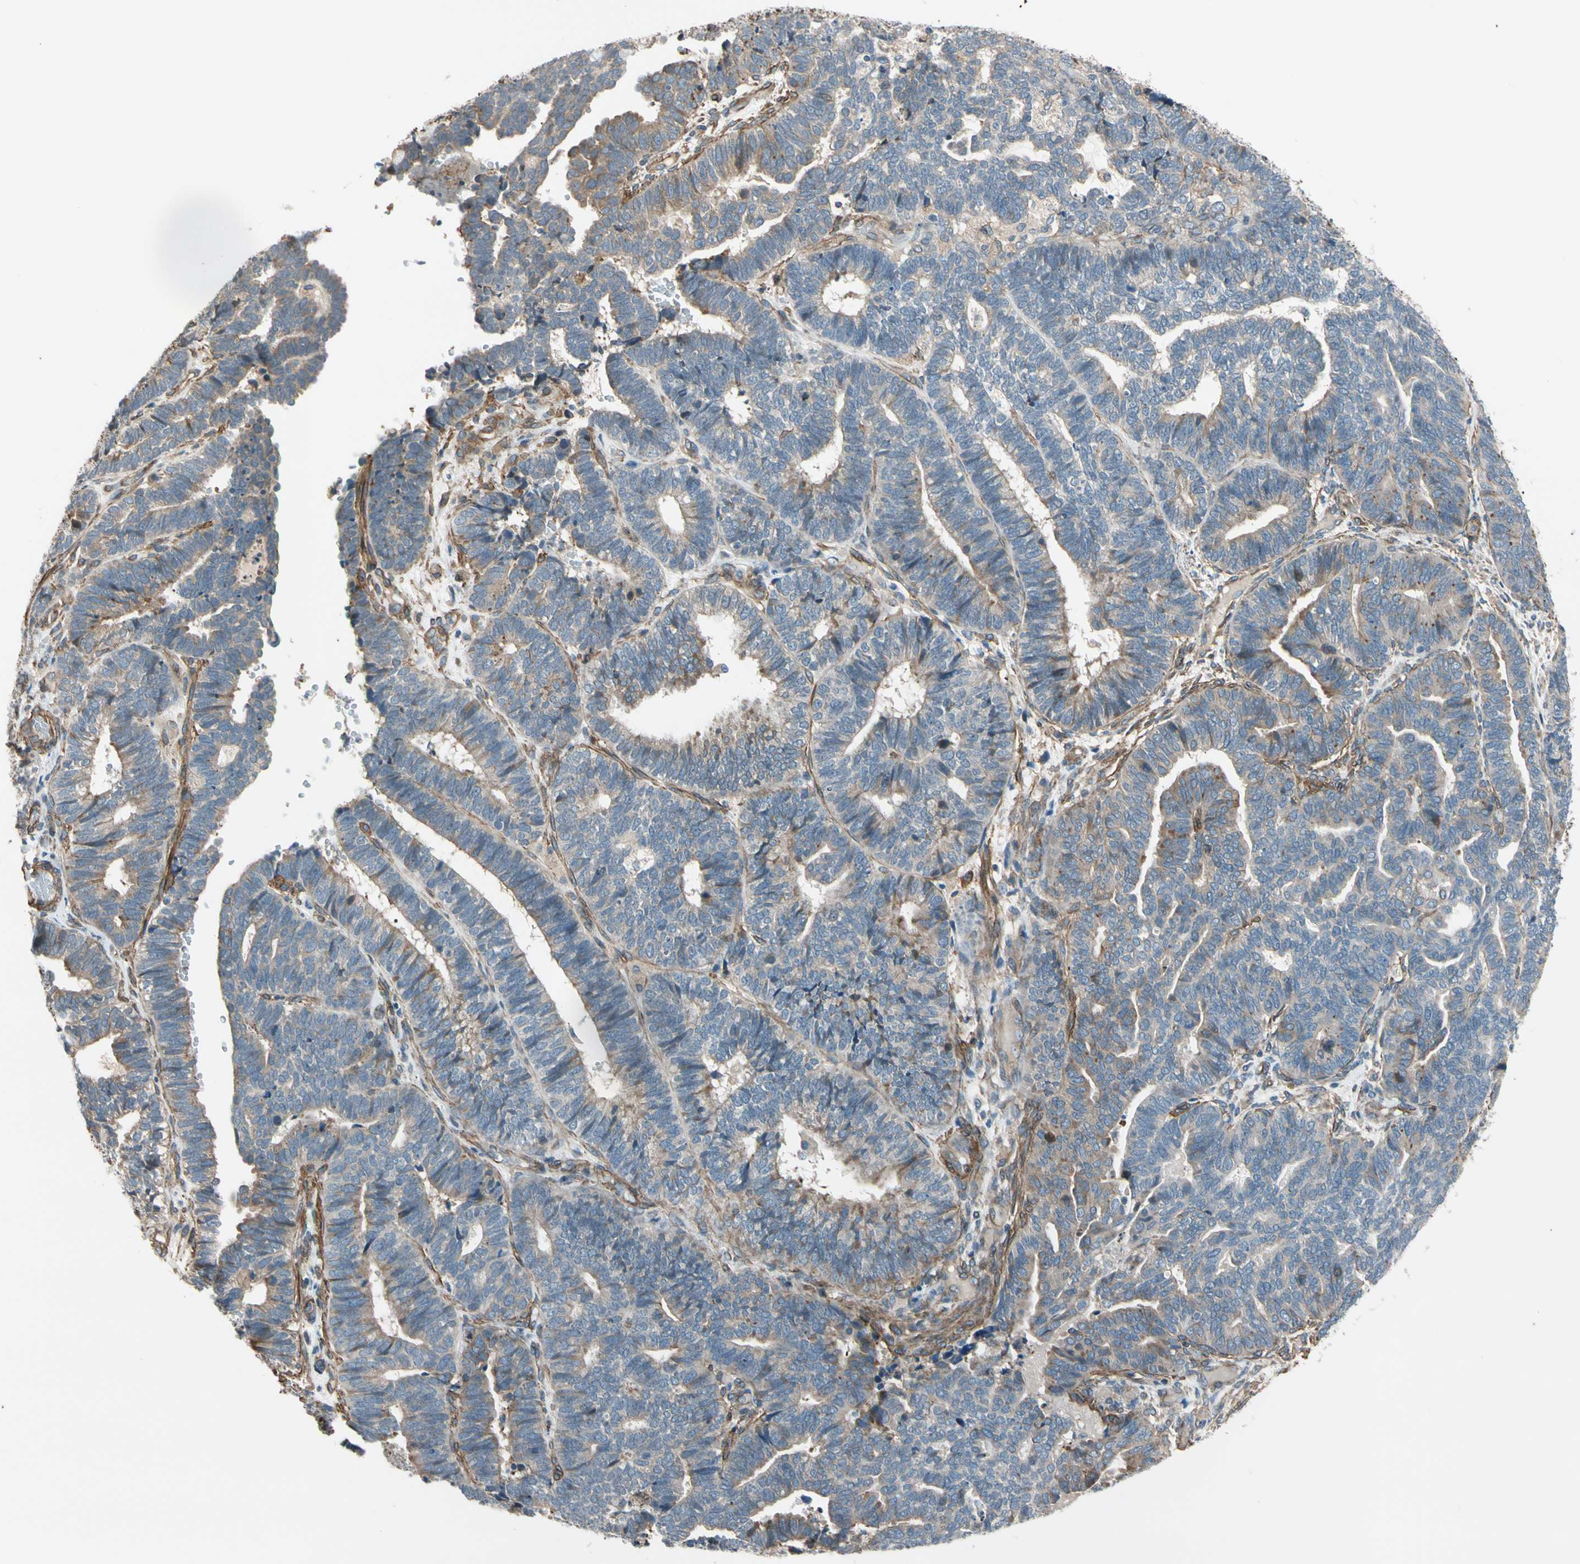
{"staining": {"intensity": "weak", "quantity": ">75%", "location": "cytoplasmic/membranous"}, "tissue": "endometrial cancer", "cell_type": "Tumor cells", "image_type": "cancer", "snomed": [{"axis": "morphology", "description": "Adenocarcinoma, NOS"}, {"axis": "topography", "description": "Endometrium"}], "caption": "A high-resolution photomicrograph shows IHC staining of endometrial cancer (adenocarcinoma), which exhibits weak cytoplasmic/membranous expression in approximately >75% of tumor cells. (DAB (3,3'-diaminobenzidine) IHC, brown staining for protein, blue staining for nuclei).", "gene": "LIMK2", "patient": {"sex": "female", "age": 70}}